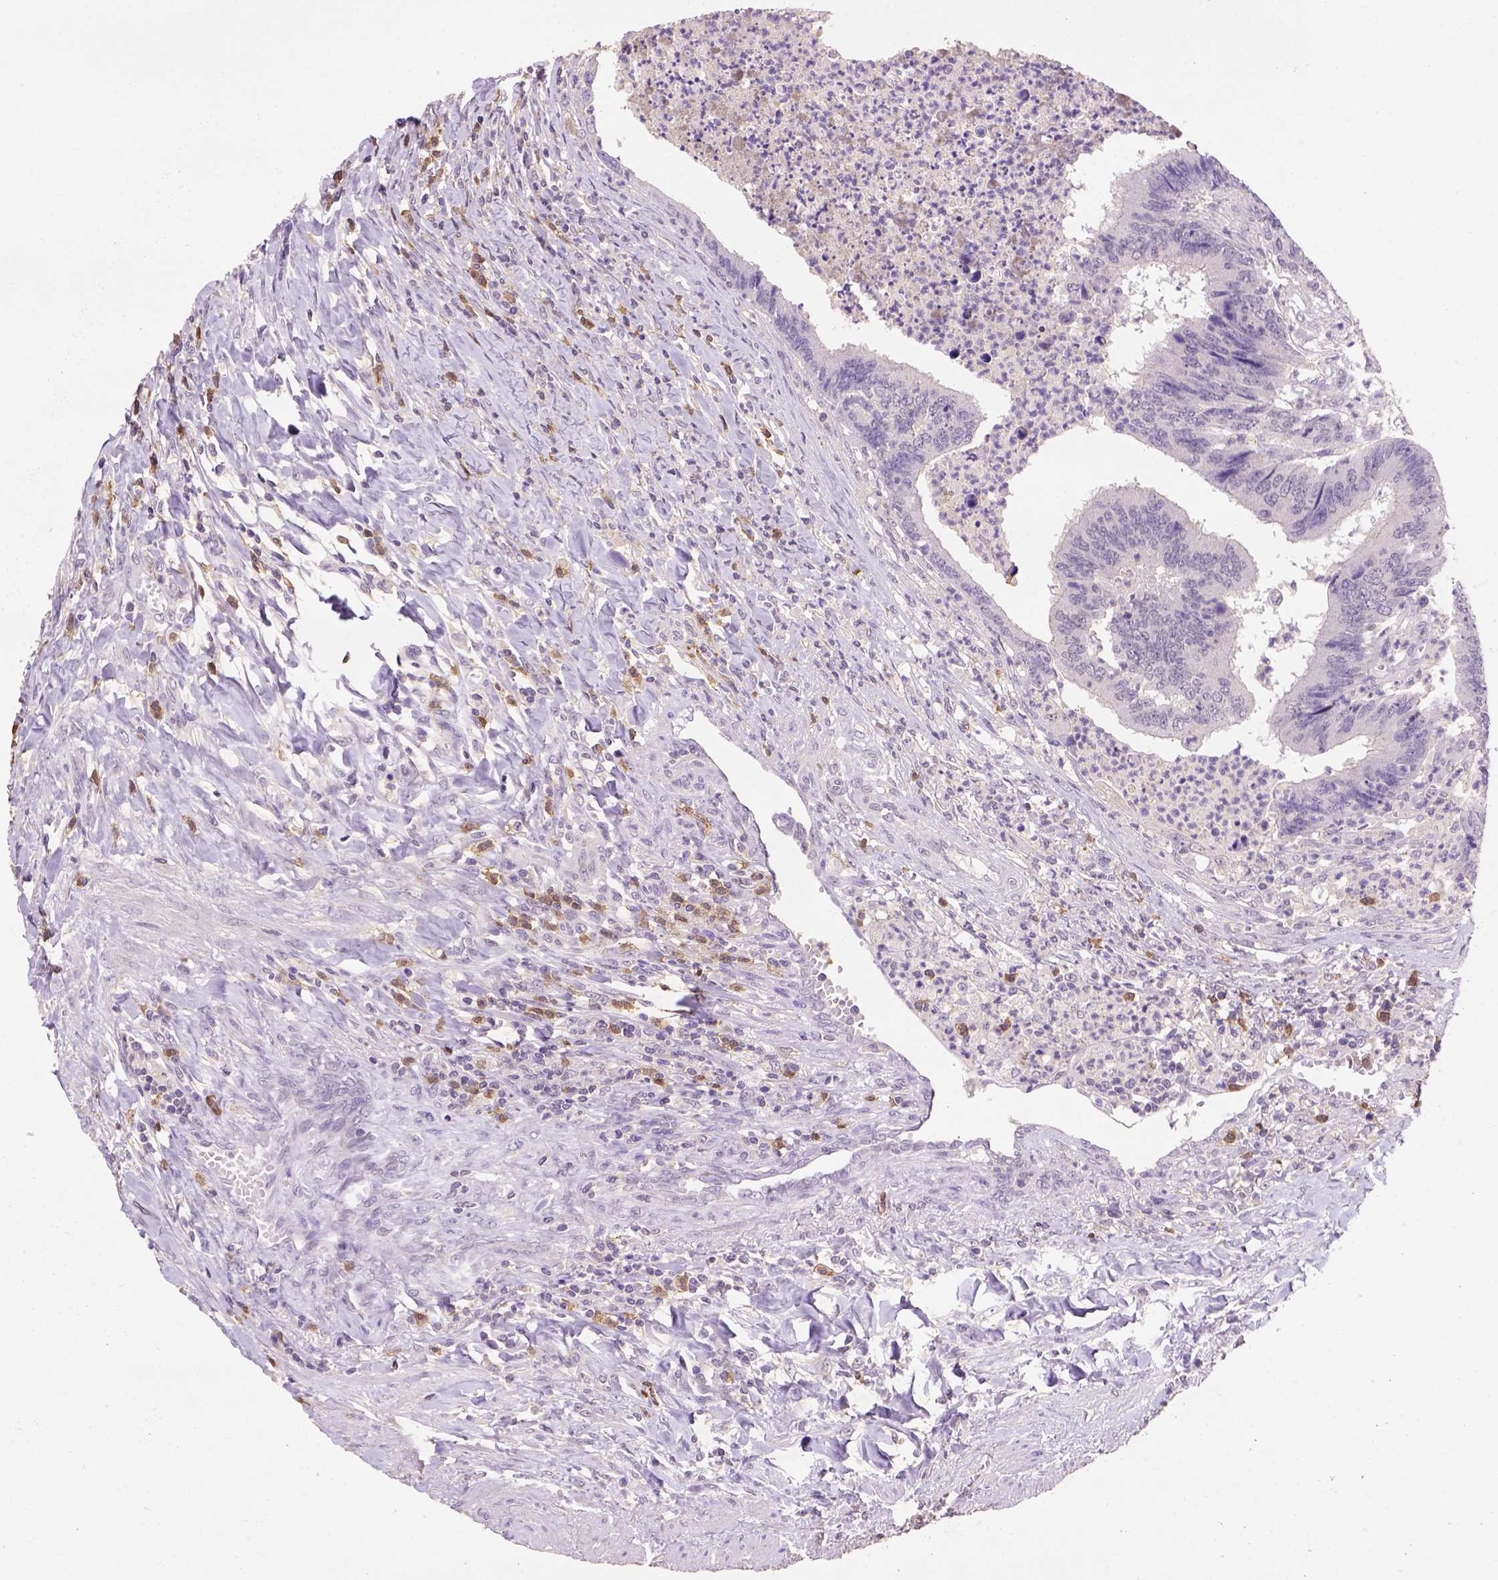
{"staining": {"intensity": "negative", "quantity": "none", "location": "none"}, "tissue": "colorectal cancer", "cell_type": "Tumor cells", "image_type": "cancer", "snomed": [{"axis": "morphology", "description": "Adenocarcinoma, NOS"}, {"axis": "topography", "description": "Colon"}], "caption": "DAB (3,3'-diaminobenzidine) immunohistochemical staining of human colorectal cancer (adenocarcinoma) displays no significant positivity in tumor cells. (Stains: DAB (3,3'-diaminobenzidine) immunohistochemistry (IHC) with hematoxylin counter stain, Microscopy: brightfield microscopy at high magnification).", "gene": "SCML4", "patient": {"sex": "female", "age": 67}}